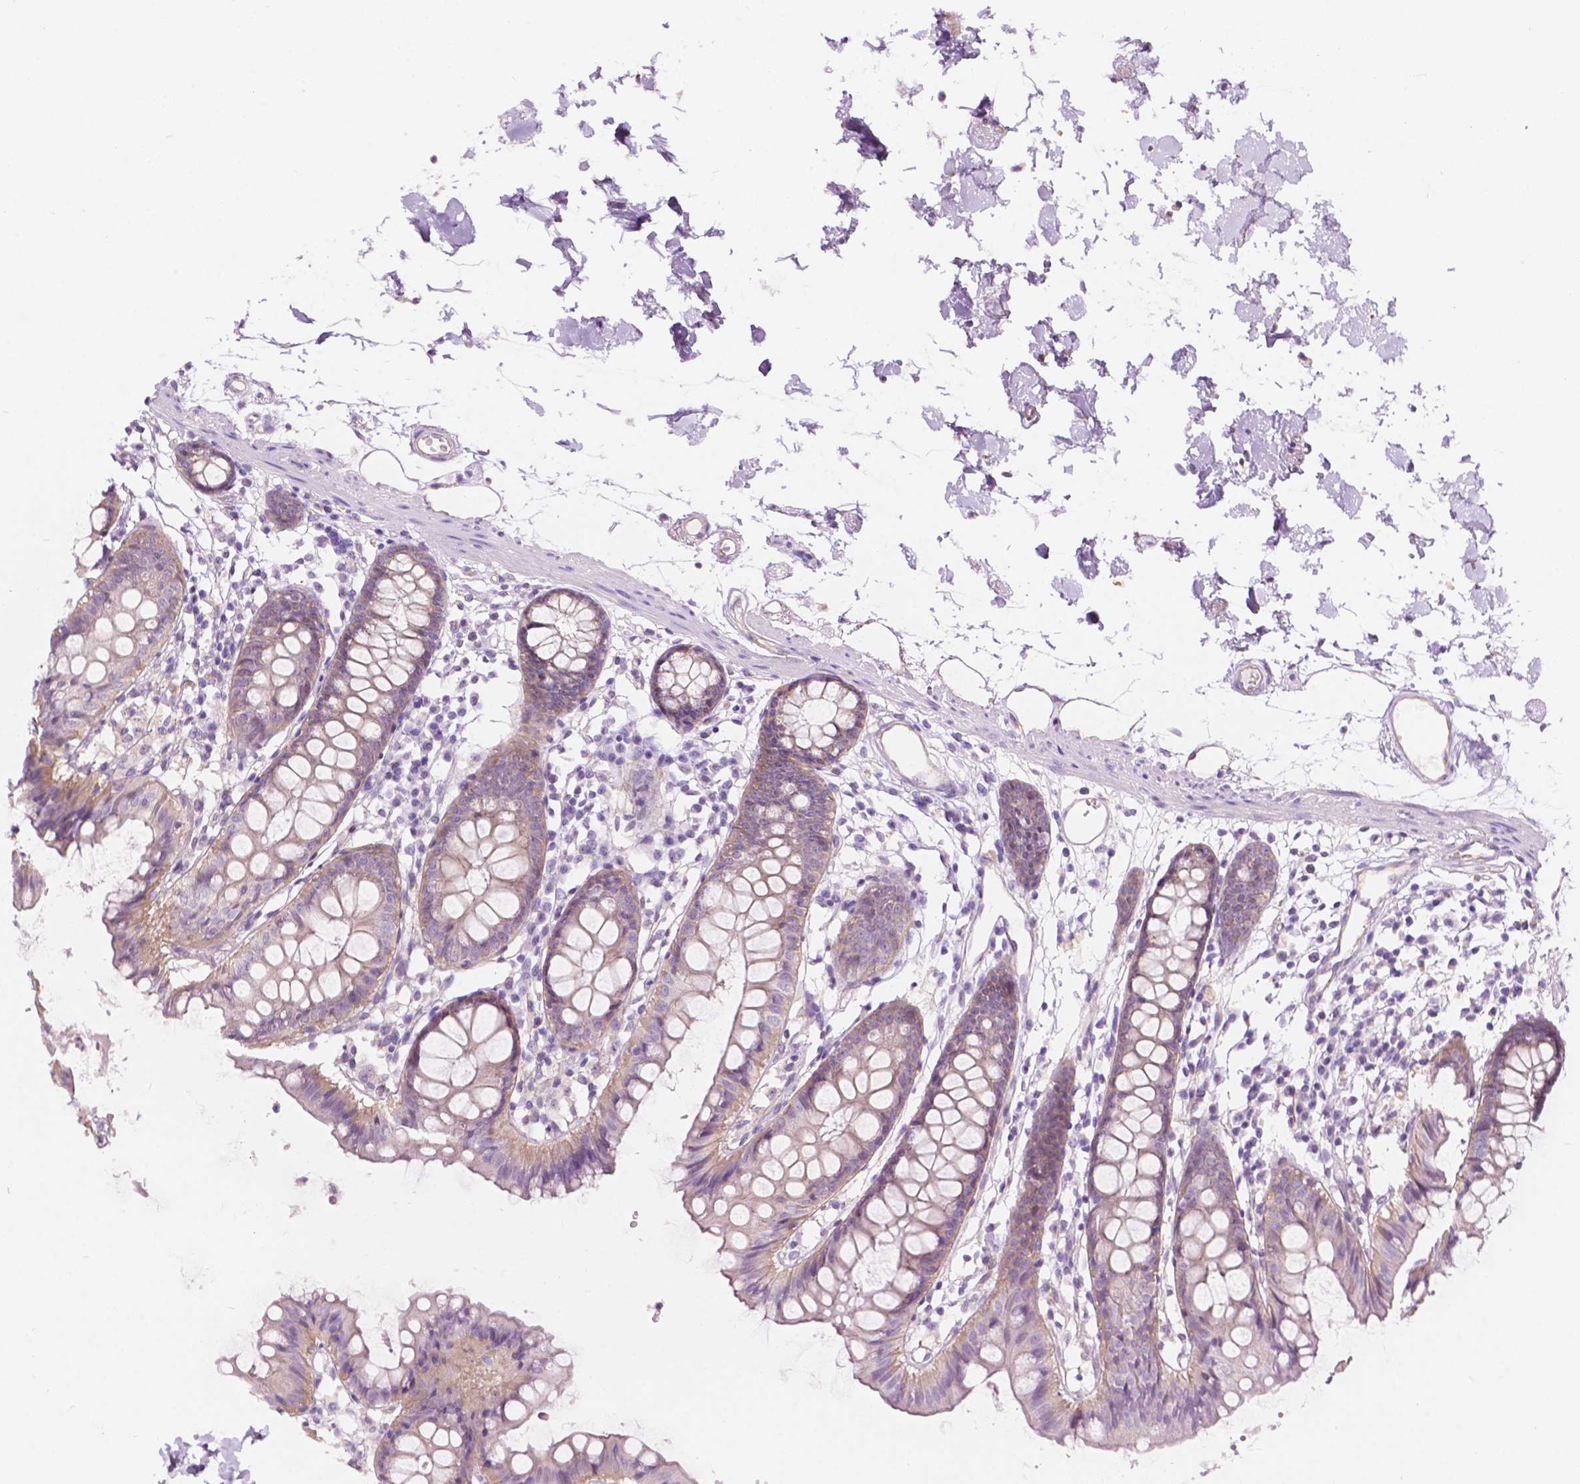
{"staining": {"intensity": "weak", "quantity": "<25%", "location": "cytoplasmic/membranous"}, "tissue": "colon", "cell_type": "Endothelial cells", "image_type": "normal", "snomed": [{"axis": "morphology", "description": "Normal tissue, NOS"}, {"axis": "topography", "description": "Colon"}], "caption": "Image shows no protein staining in endothelial cells of unremarkable colon. Brightfield microscopy of IHC stained with DAB (3,3'-diaminobenzidine) (brown) and hematoxylin (blue), captured at high magnification.", "gene": "NOS1AP", "patient": {"sex": "female", "age": 84}}